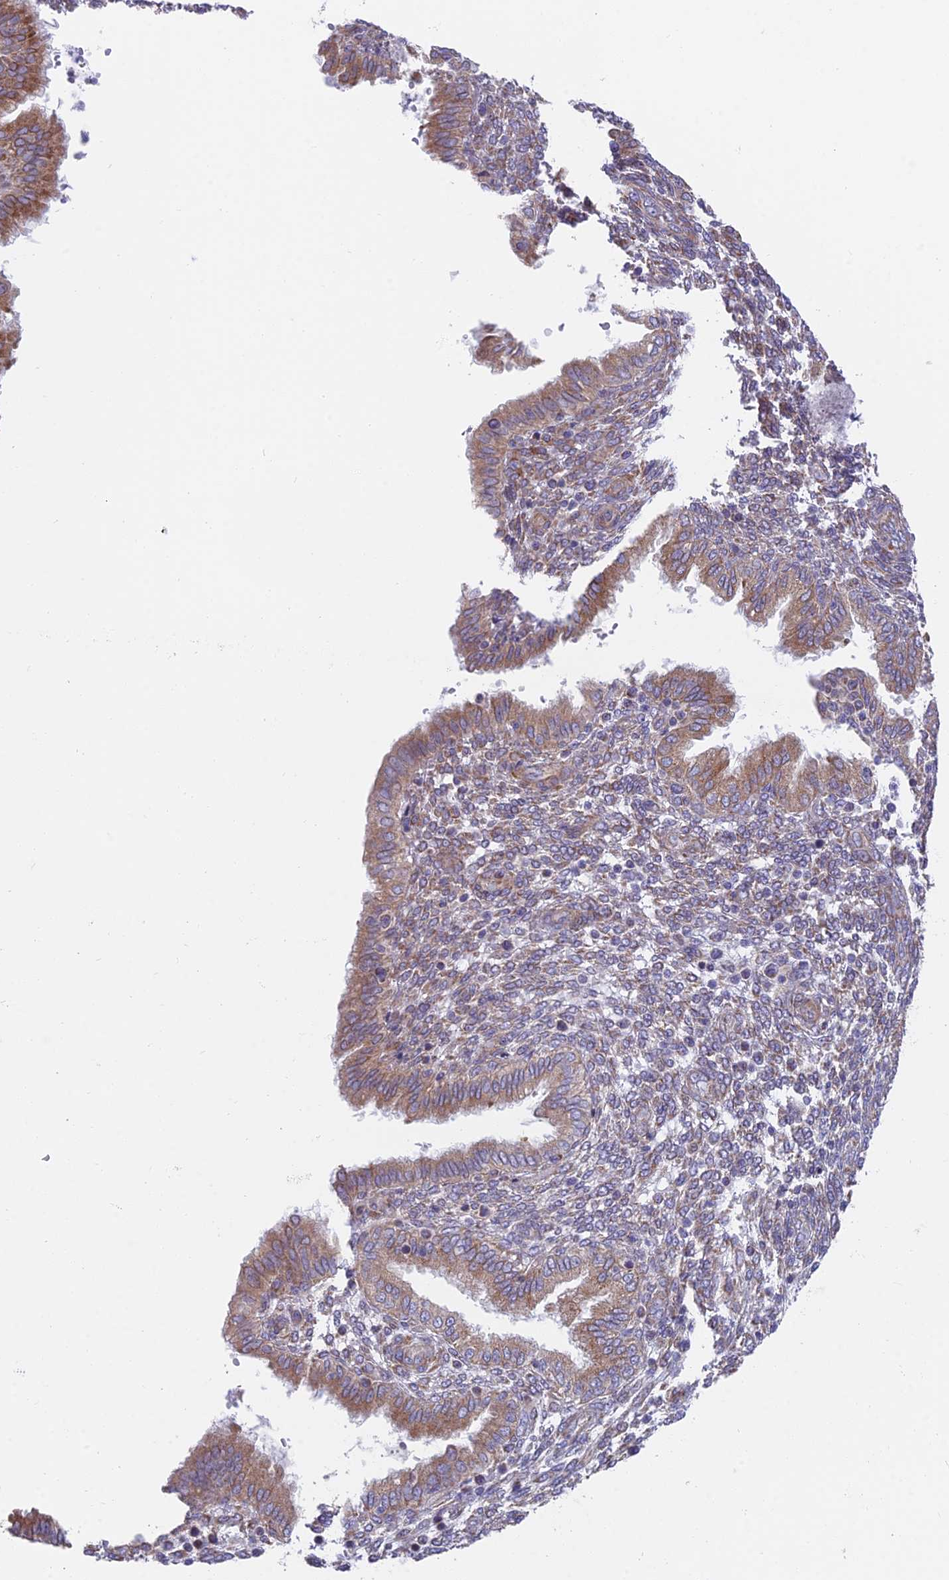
{"staining": {"intensity": "moderate", "quantity": "<25%", "location": "cytoplasmic/membranous"}, "tissue": "endometrium", "cell_type": "Cells in endometrial stroma", "image_type": "normal", "snomed": [{"axis": "morphology", "description": "Normal tissue, NOS"}, {"axis": "topography", "description": "Endometrium"}], "caption": "Endometrium stained for a protein exhibits moderate cytoplasmic/membranous positivity in cells in endometrial stroma. The protein is stained brown, and the nuclei are stained in blue (DAB IHC with brightfield microscopy, high magnification).", "gene": "TBC1D20", "patient": {"sex": "female", "age": 33}}